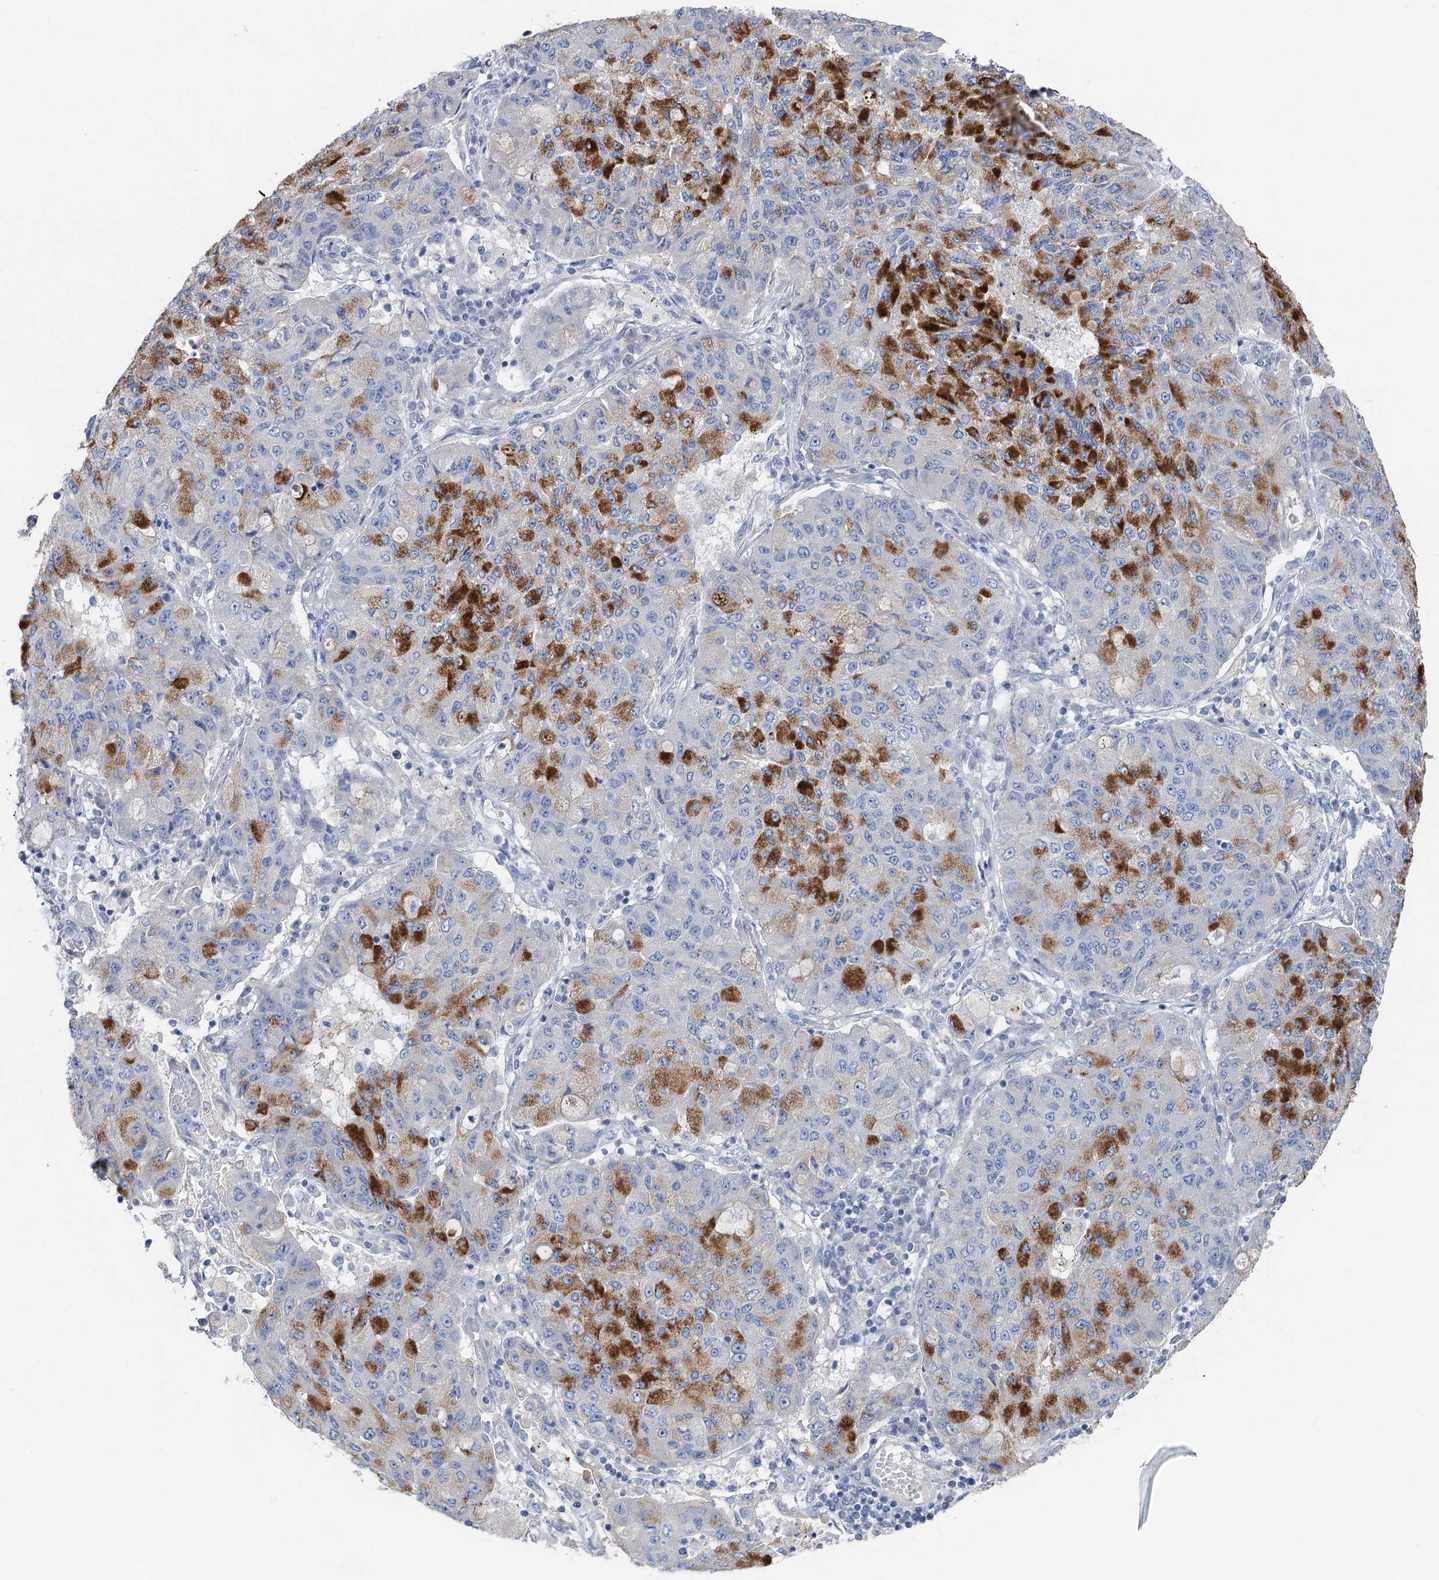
{"staining": {"intensity": "strong", "quantity": "<25%", "location": "cytoplasmic/membranous"}, "tissue": "lung cancer", "cell_type": "Tumor cells", "image_type": "cancer", "snomed": [{"axis": "morphology", "description": "Squamous cell carcinoma, NOS"}, {"axis": "topography", "description": "Lung"}], "caption": "Immunohistochemical staining of human lung cancer displays strong cytoplasmic/membranous protein expression in about <25% of tumor cells.", "gene": "PLLP", "patient": {"sex": "male", "age": 74}}